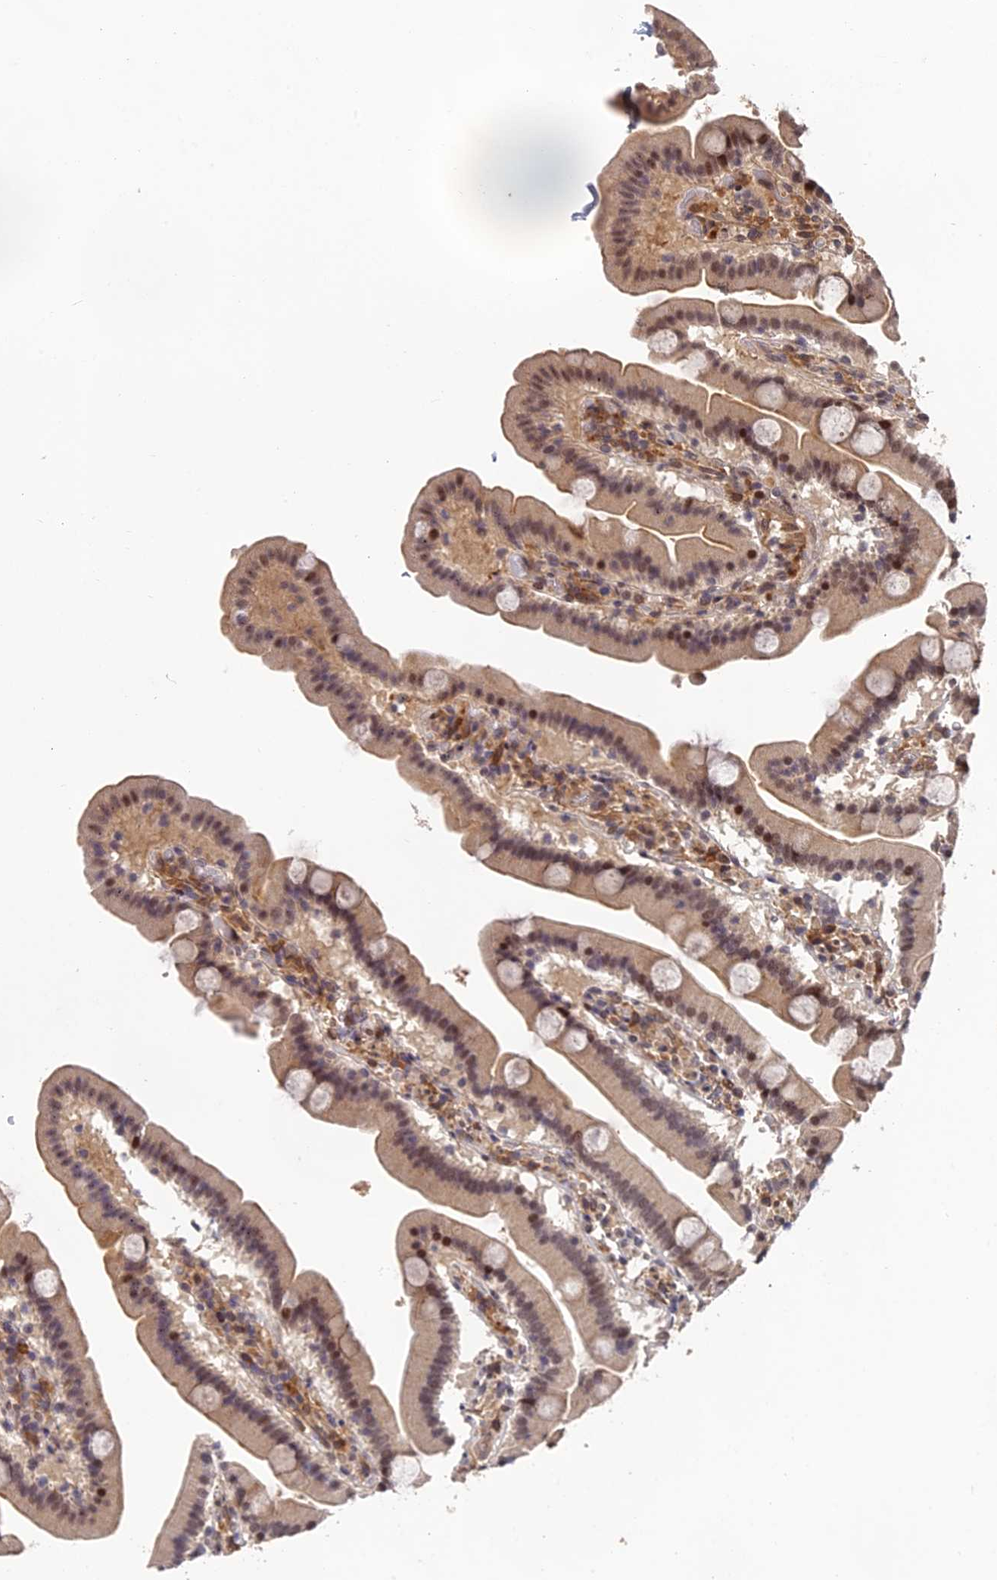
{"staining": {"intensity": "moderate", "quantity": "25%-75%", "location": "cytoplasmic/membranous,nuclear"}, "tissue": "duodenum", "cell_type": "Glandular cells", "image_type": "normal", "snomed": [{"axis": "morphology", "description": "Normal tissue, NOS"}, {"axis": "topography", "description": "Duodenum"}], "caption": "Moderate cytoplasmic/membranous,nuclear staining is seen in approximately 25%-75% of glandular cells in normal duodenum.", "gene": "OSBPL1A", "patient": {"sex": "male", "age": 55}}